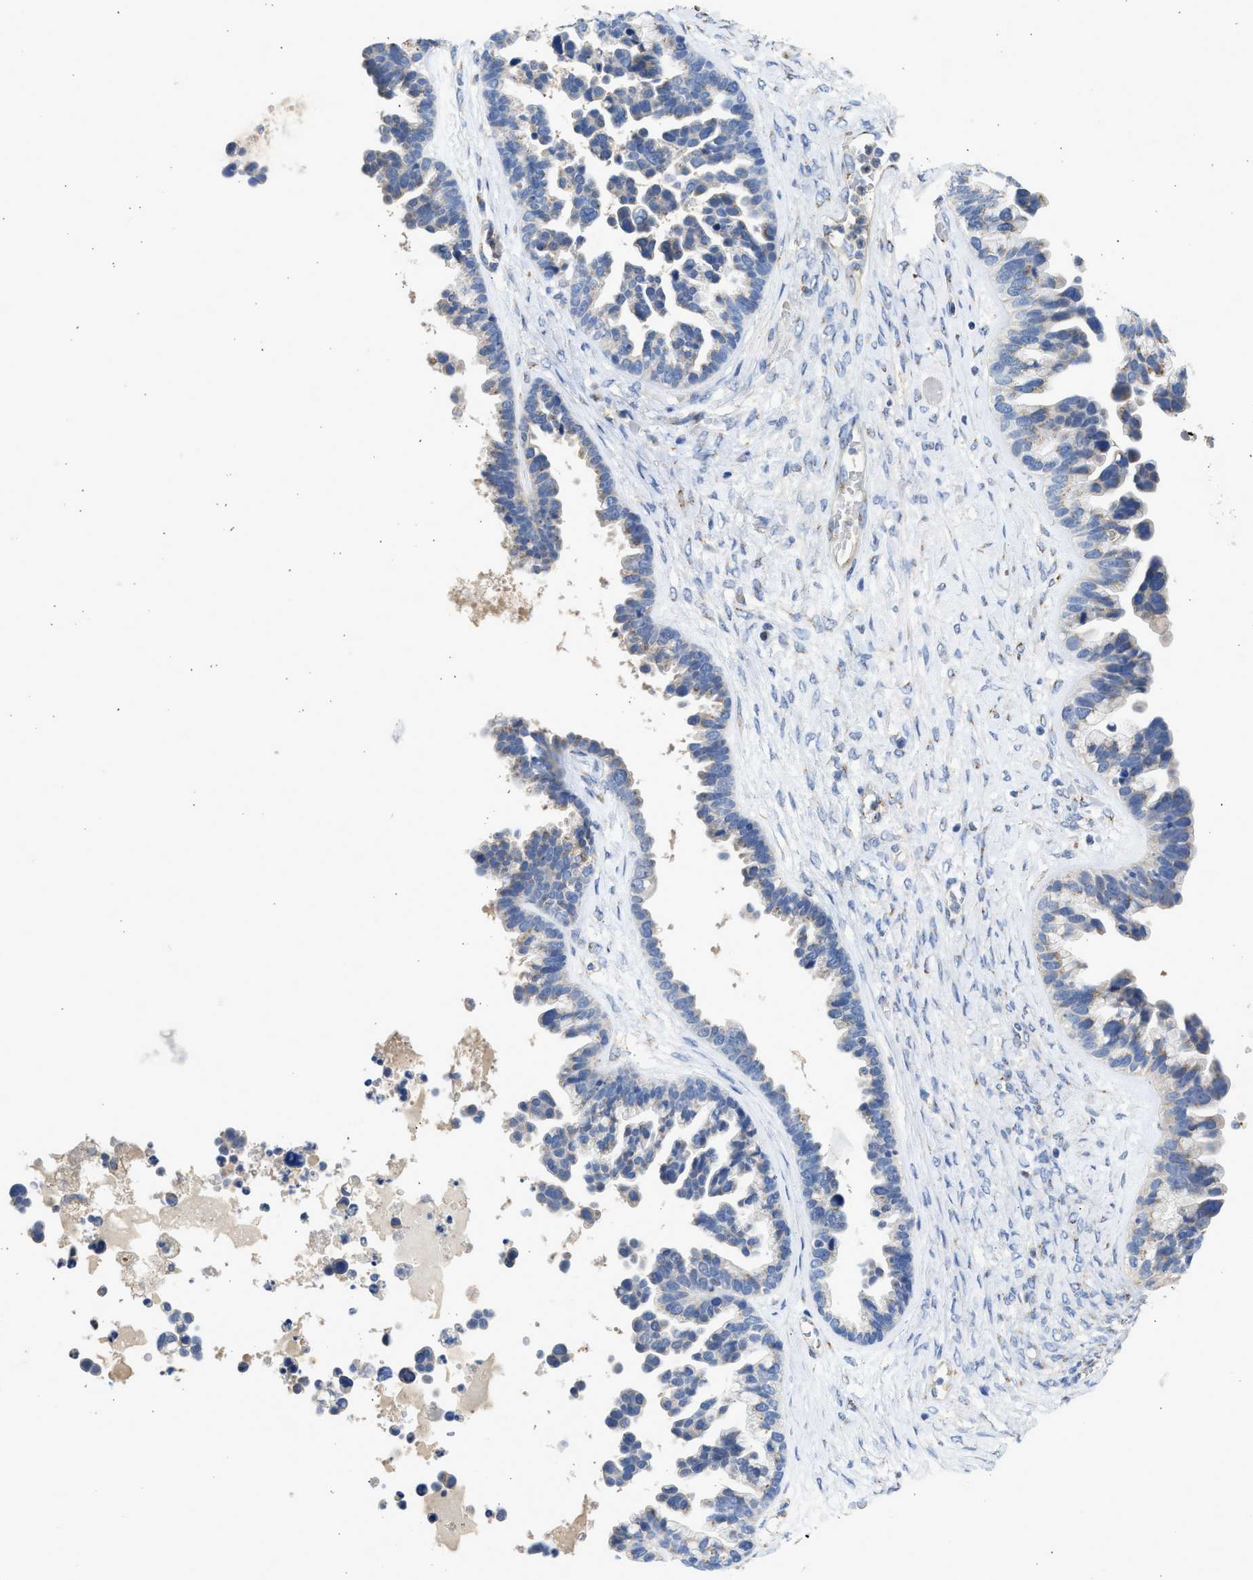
{"staining": {"intensity": "weak", "quantity": "<25%", "location": "cytoplasmic/membranous"}, "tissue": "ovarian cancer", "cell_type": "Tumor cells", "image_type": "cancer", "snomed": [{"axis": "morphology", "description": "Cystadenocarcinoma, serous, NOS"}, {"axis": "topography", "description": "Ovary"}], "caption": "Tumor cells show no significant staining in ovarian cancer.", "gene": "IPO8", "patient": {"sex": "female", "age": 56}}